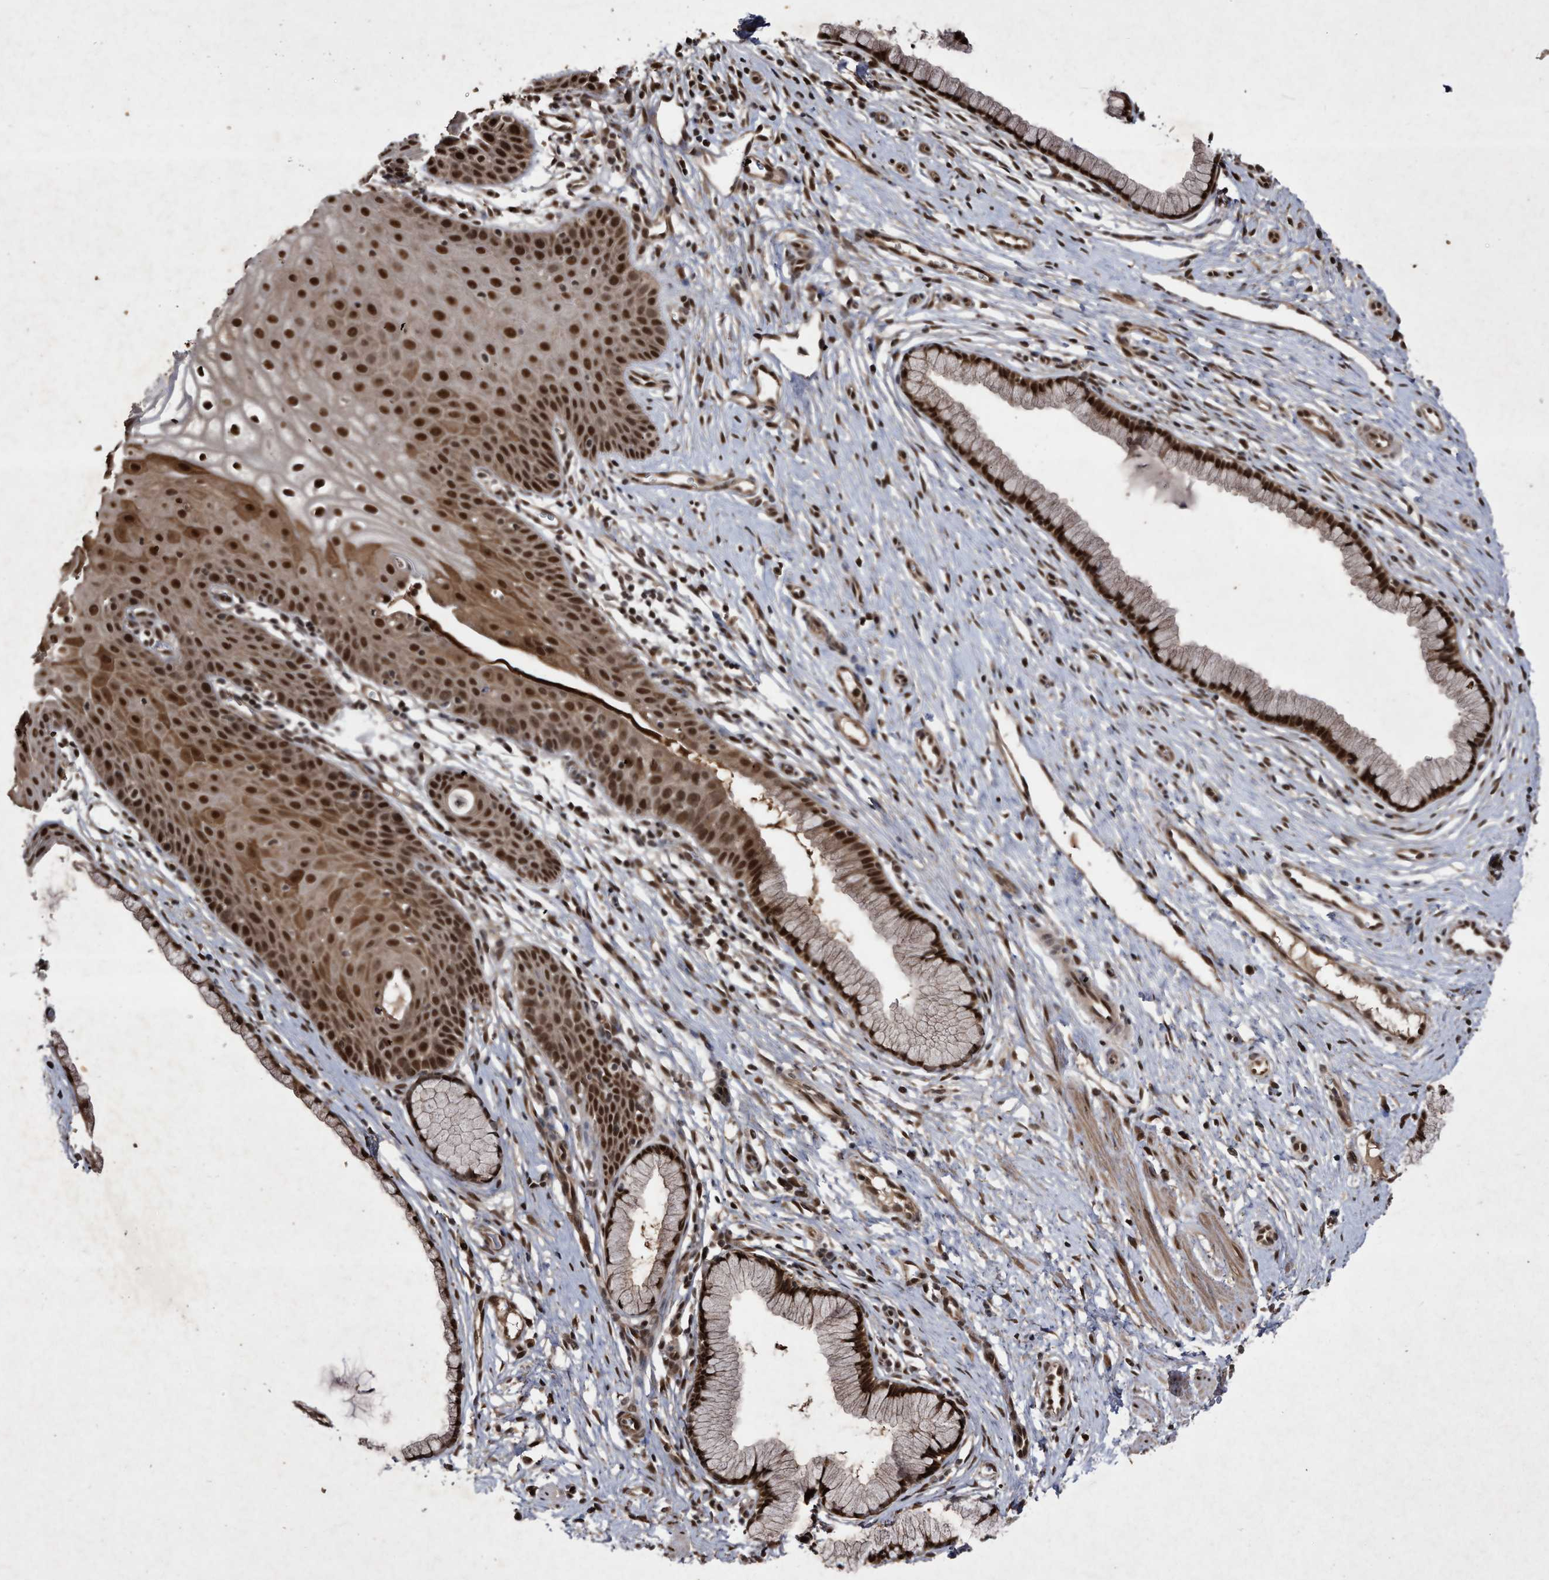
{"staining": {"intensity": "strong", "quantity": ">75%", "location": "nuclear"}, "tissue": "cervix", "cell_type": "Glandular cells", "image_type": "normal", "snomed": [{"axis": "morphology", "description": "Normal tissue, NOS"}, {"axis": "topography", "description": "Cervix"}], "caption": "This is an image of immunohistochemistry (IHC) staining of benign cervix, which shows strong expression in the nuclear of glandular cells.", "gene": "RAD23B", "patient": {"sex": "female", "age": 36}}